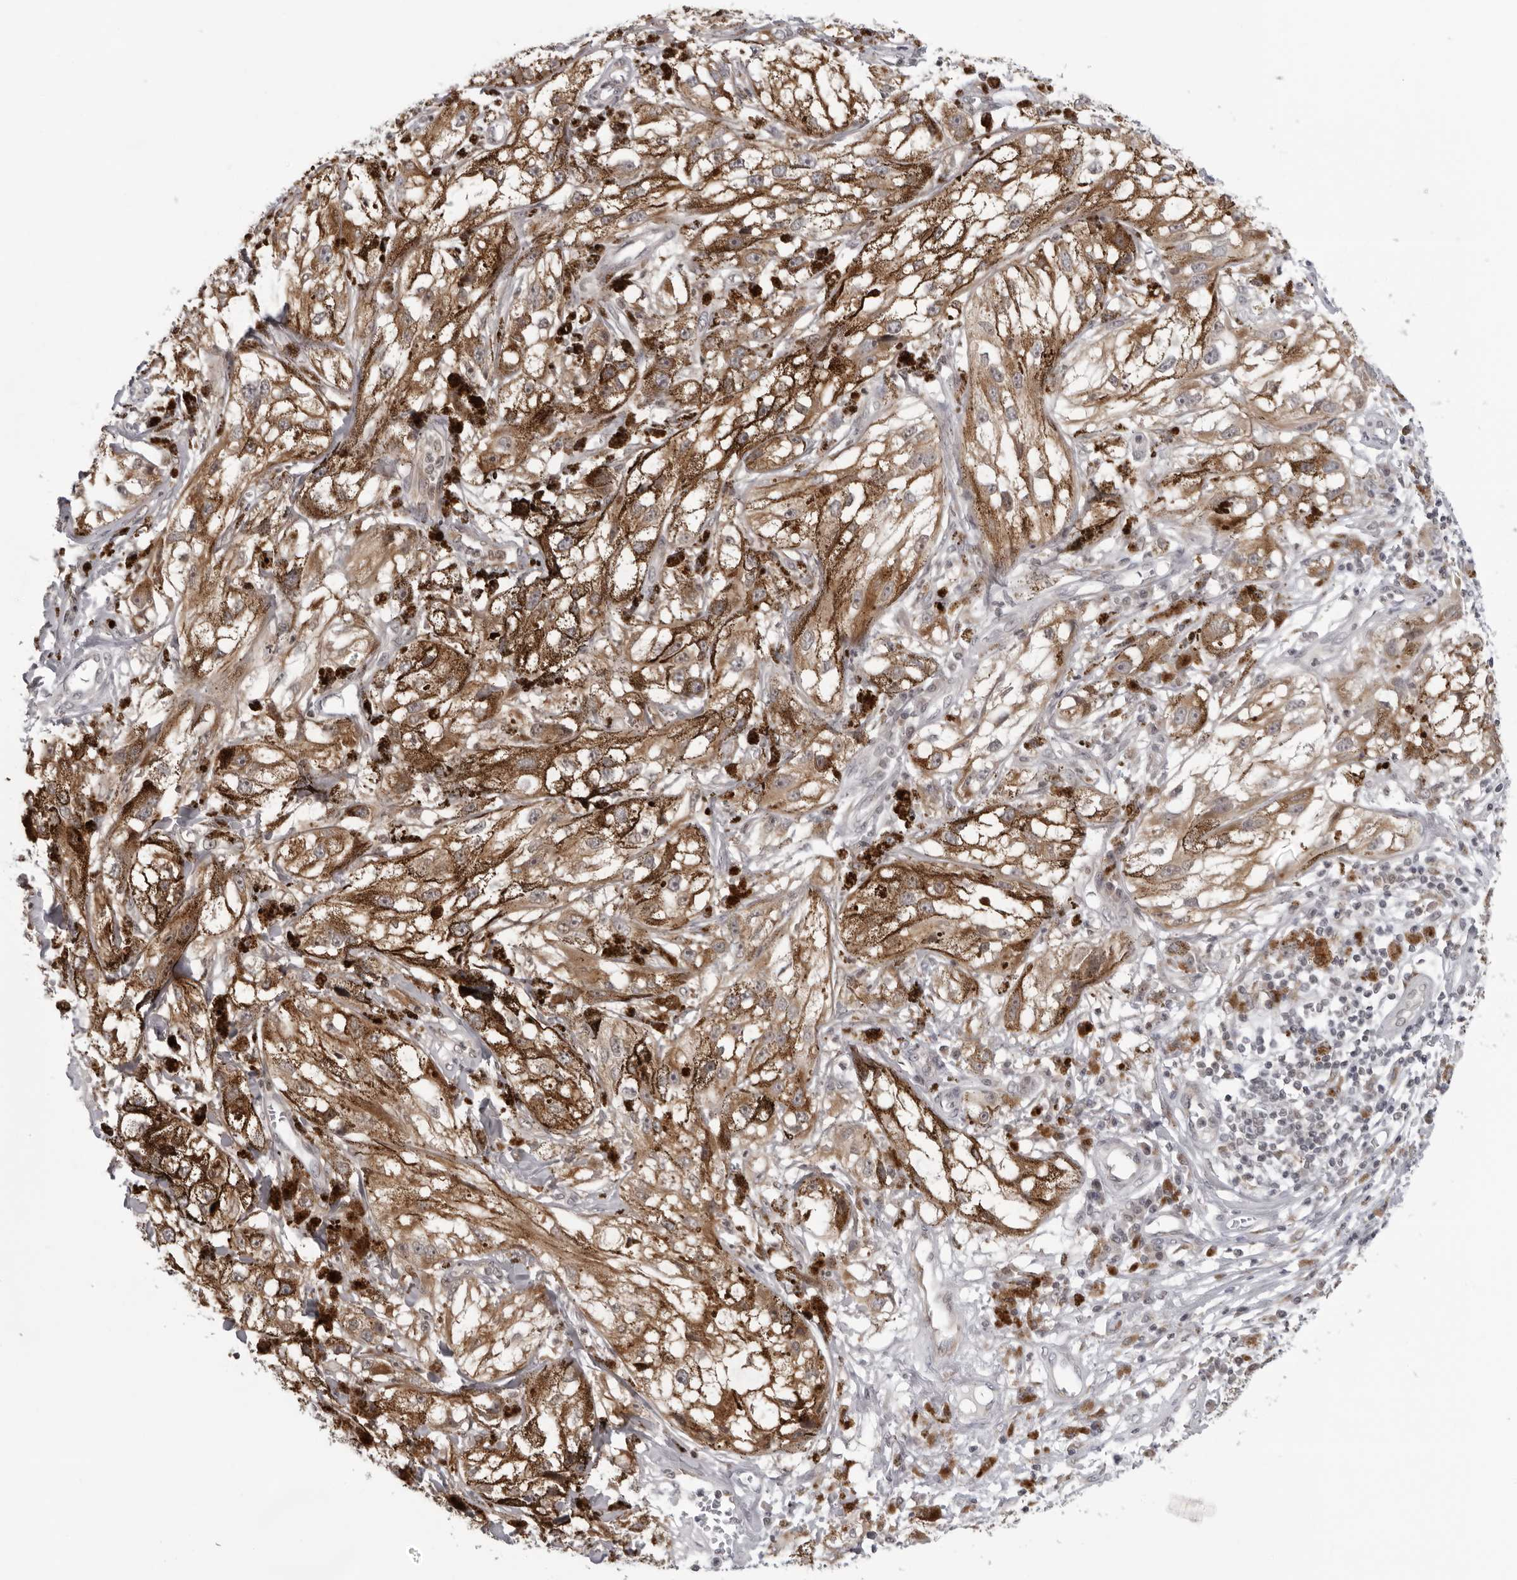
{"staining": {"intensity": "moderate", "quantity": ">75%", "location": "cytoplasmic/membranous"}, "tissue": "melanoma", "cell_type": "Tumor cells", "image_type": "cancer", "snomed": [{"axis": "morphology", "description": "Malignant melanoma, NOS"}, {"axis": "topography", "description": "Skin"}], "caption": "Malignant melanoma stained with a protein marker shows moderate staining in tumor cells.", "gene": "MRPS15", "patient": {"sex": "male", "age": 88}}